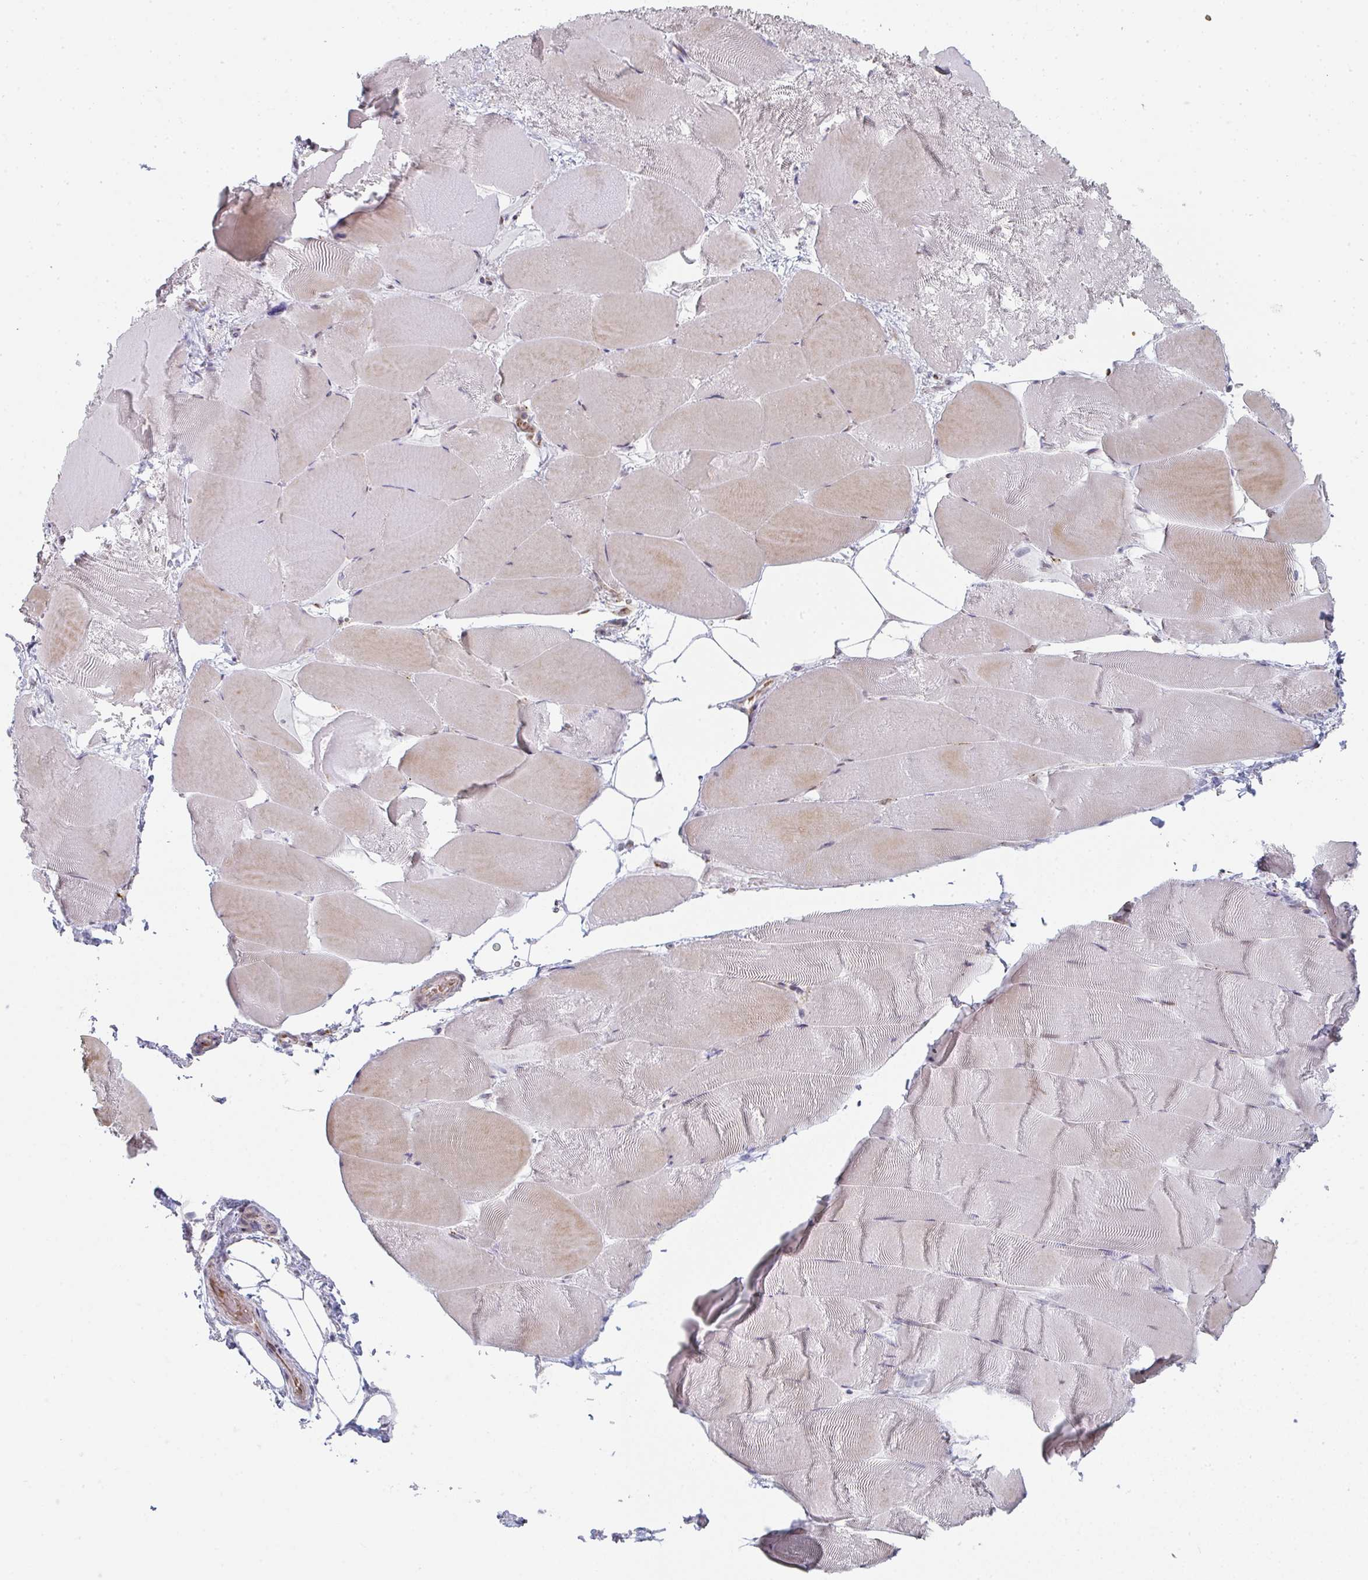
{"staining": {"intensity": "weak", "quantity": "25%-75%", "location": "cytoplasmic/membranous"}, "tissue": "skeletal muscle", "cell_type": "Myocytes", "image_type": "normal", "snomed": [{"axis": "morphology", "description": "Normal tissue, NOS"}, {"axis": "topography", "description": "Skeletal muscle"}], "caption": "Skeletal muscle was stained to show a protein in brown. There is low levels of weak cytoplasmic/membranous expression in about 25%-75% of myocytes. Using DAB (3,3'-diaminobenzidine) (brown) and hematoxylin (blue) stains, captured at high magnification using brightfield microscopy.", "gene": "ZNF526", "patient": {"sex": "female", "age": 64}}